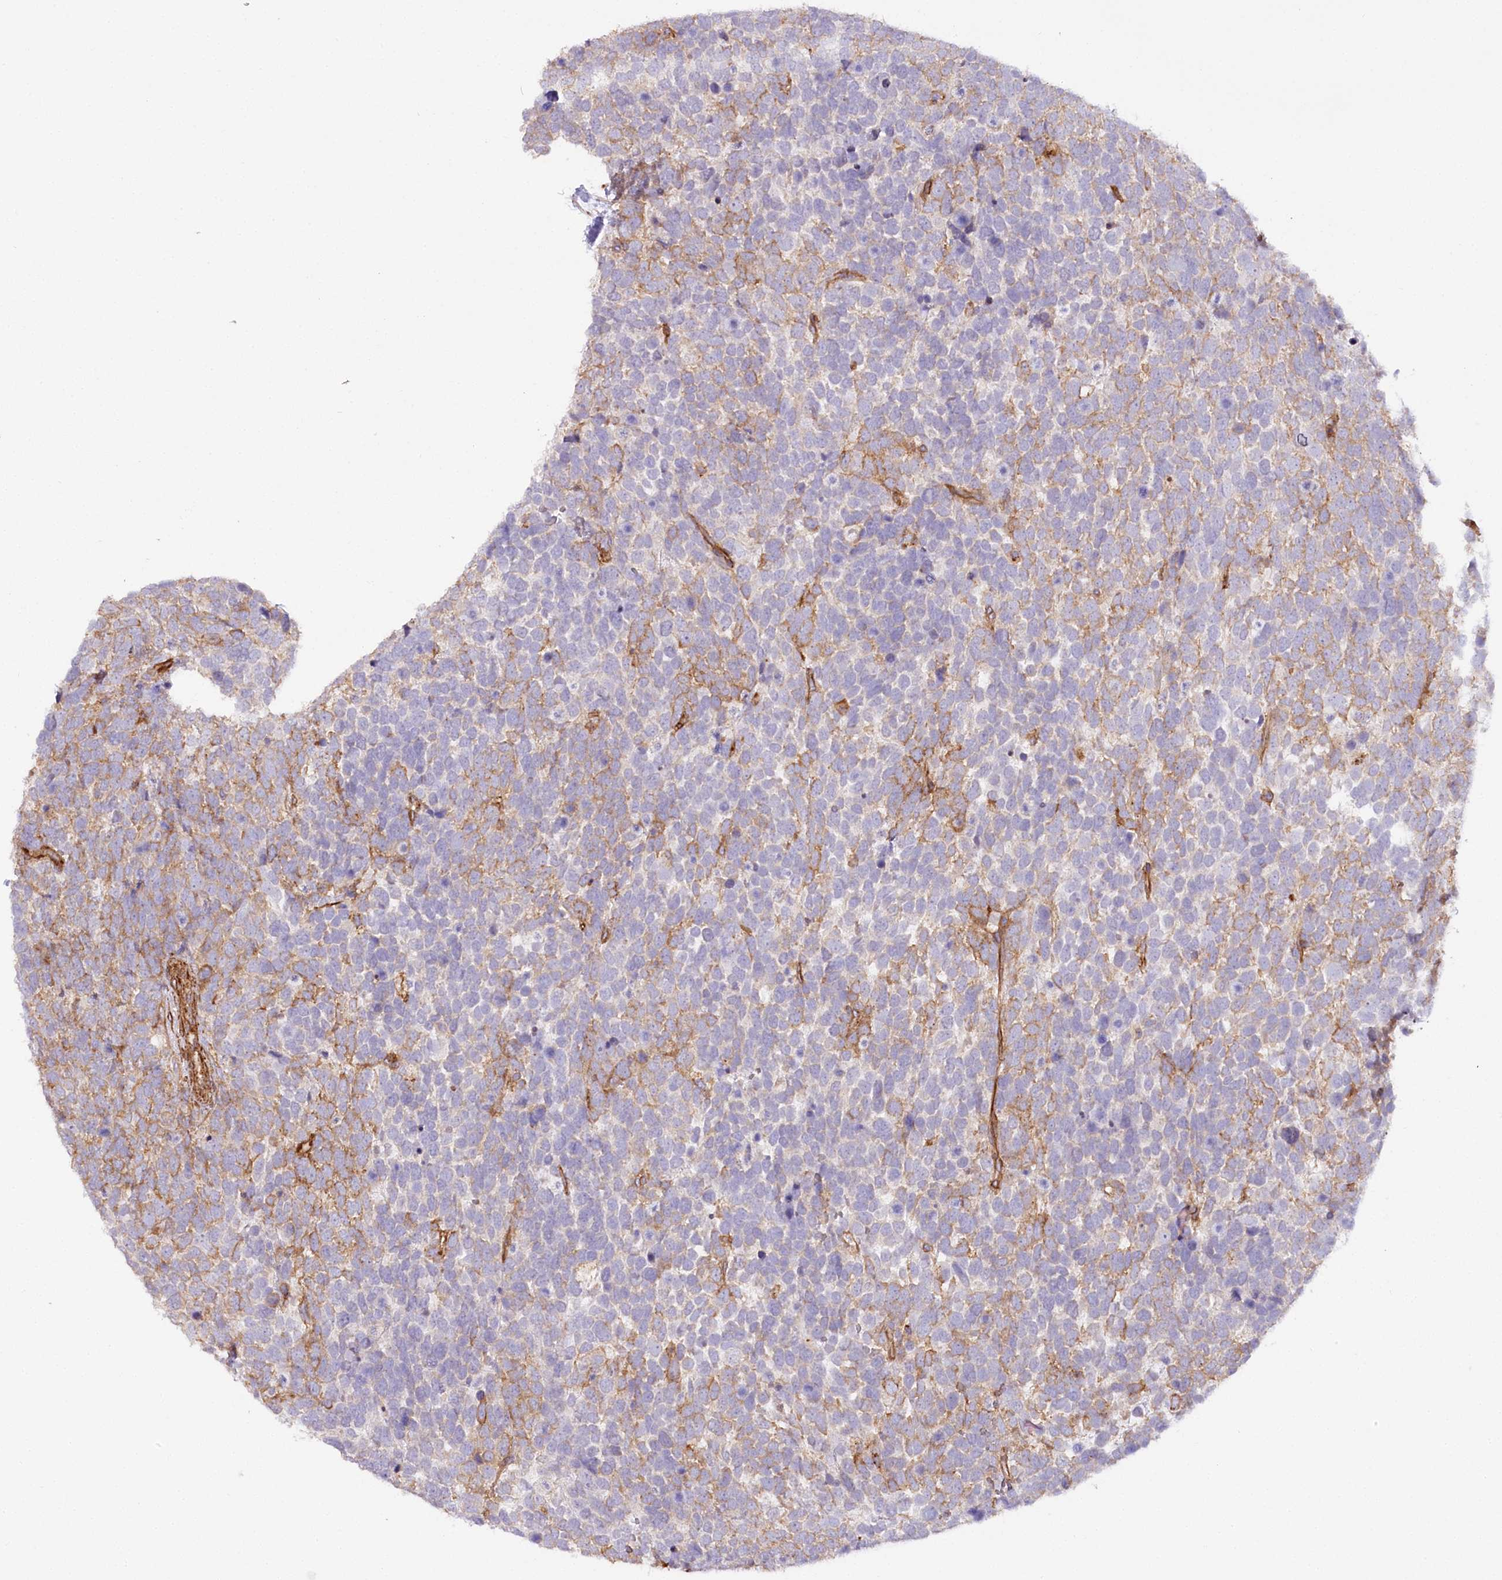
{"staining": {"intensity": "moderate", "quantity": "<25%", "location": "cytoplasmic/membranous"}, "tissue": "urothelial cancer", "cell_type": "Tumor cells", "image_type": "cancer", "snomed": [{"axis": "morphology", "description": "Urothelial carcinoma, High grade"}, {"axis": "topography", "description": "Urinary bladder"}], "caption": "Immunohistochemistry histopathology image of urothelial cancer stained for a protein (brown), which displays low levels of moderate cytoplasmic/membranous positivity in approximately <25% of tumor cells.", "gene": "SYNPO2", "patient": {"sex": "female", "age": 82}}